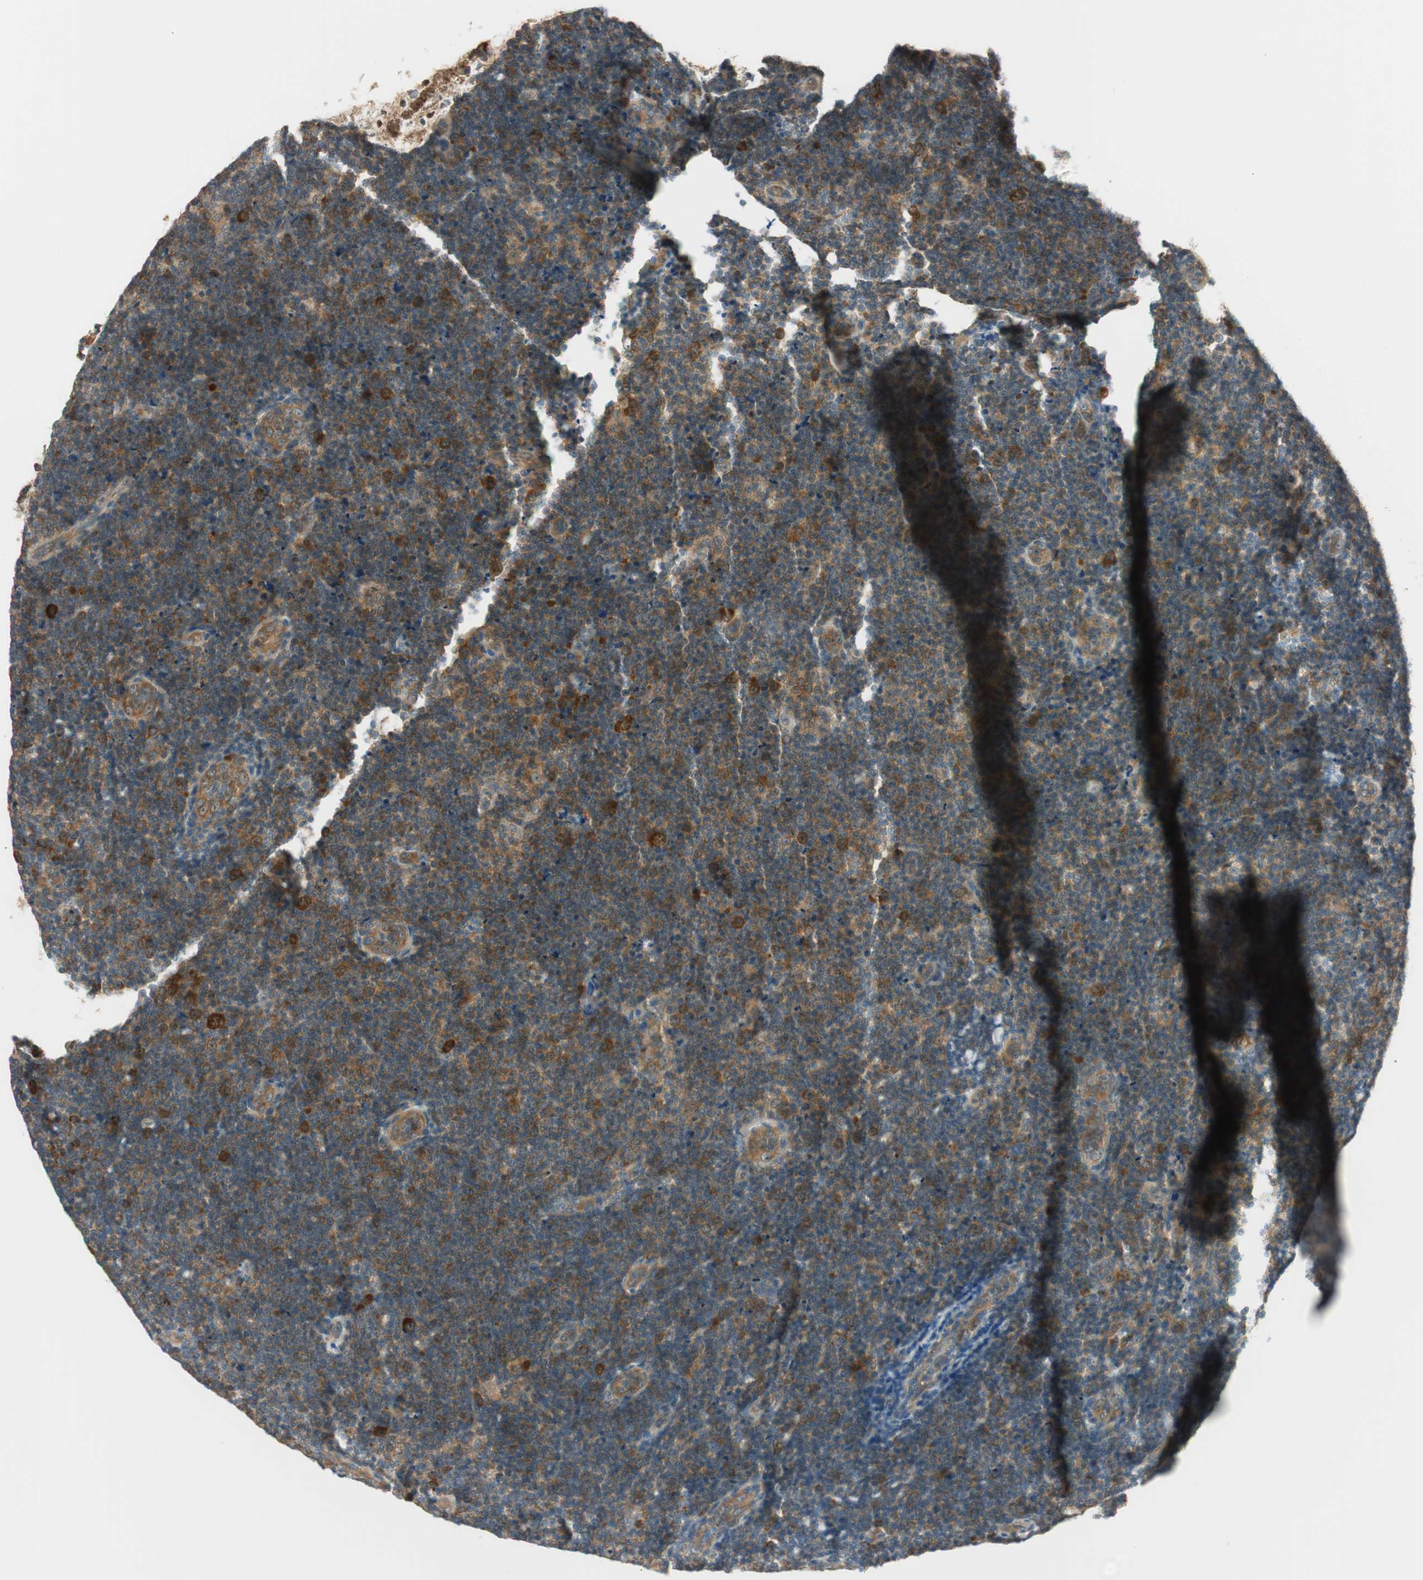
{"staining": {"intensity": "strong", "quantity": "<25%", "location": "cytoplasmic/membranous"}, "tissue": "lymphoma", "cell_type": "Tumor cells", "image_type": "cancer", "snomed": [{"axis": "morphology", "description": "Malignant lymphoma, non-Hodgkin's type, Low grade"}, {"axis": "topography", "description": "Lymph node"}], "caption": "DAB (3,3'-diaminobenzidine) immunohistochemical staining of low-grade malignant lymphoma, non-Hodgkin's type displays strong cytoplasmic/membranous protein positivity in about <25% of tumor cells.", "gene": "IPO5", "patient": {"sex": "male", "age": 83}}